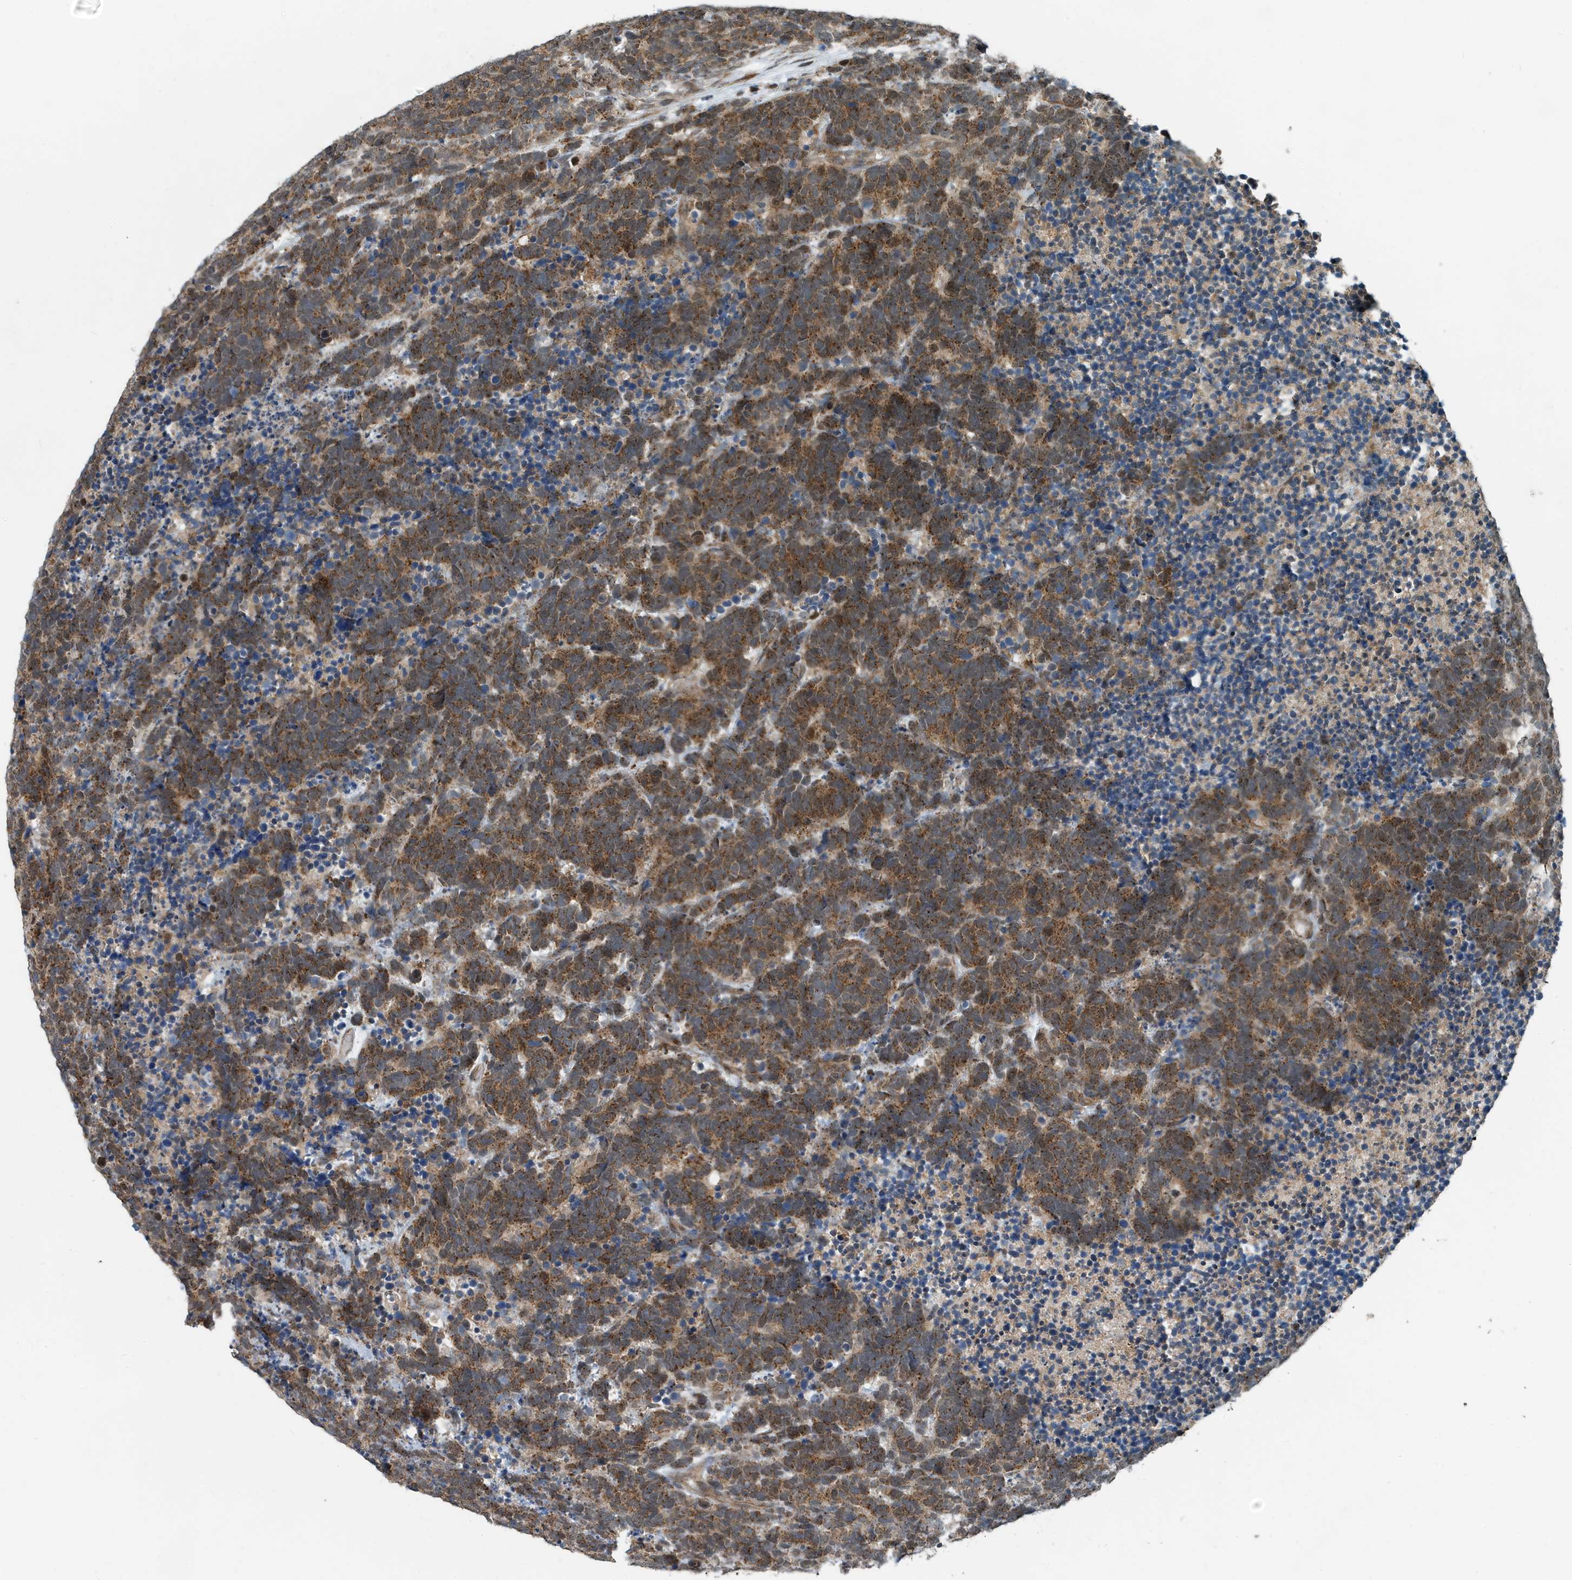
{"staining": {"intensity": "moderate", "quantity": ">75%", "location": "cytoplasmic/membranous"}, "tissue": "carcinoid", "cell_type": "Tumor cells", "image_type": "cancer", "snomed": [{"axis": "morphology", "description": "Carcinoma, NOS"}, {"axis": "morphology", "description": "Carcinoid, malignant, NOS"}, {"axis": "topography", "description": "Urinary bladder"}], "caption": "IHC (DAB (3,3'-diaminobenzidine)) staining of human carcinoma displays moderate cytoplasmic/membranous protein positivity in about >75% of tumor cells.", "gene": "KIF15", "patient": {"sex": "male", "age": 57}}